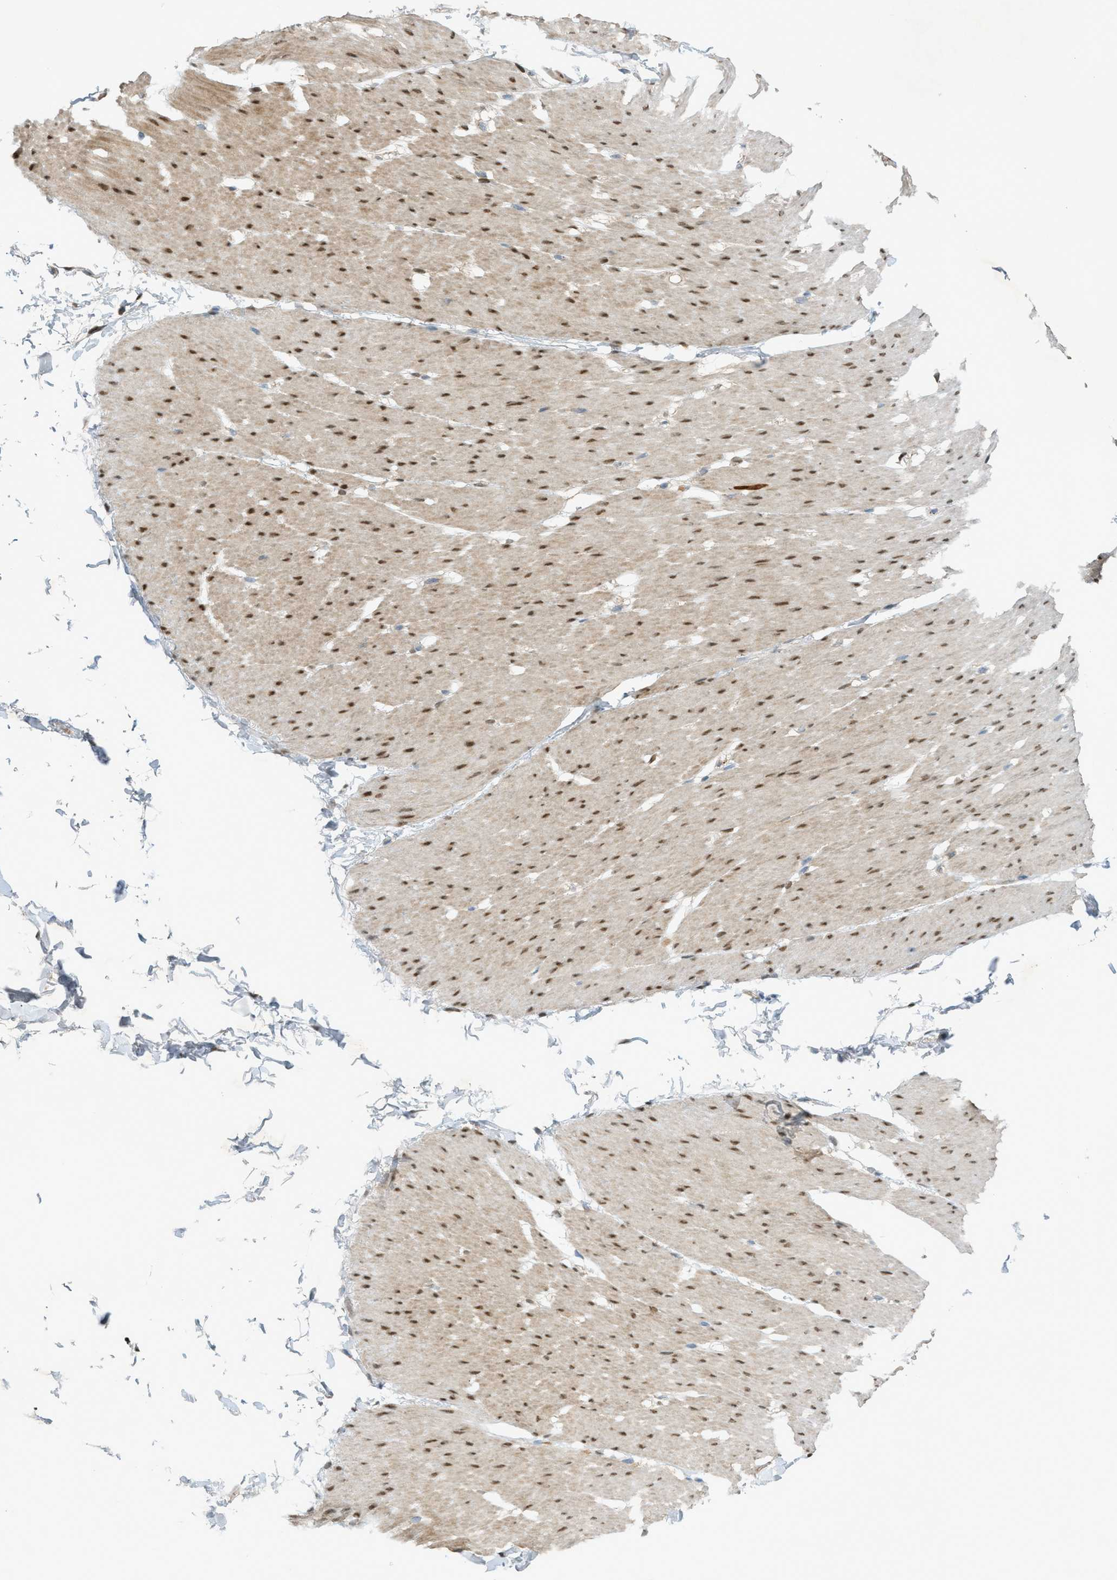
{"staining": {"intensity": "moderate", "quantity": ">75%", "location": "cytoplasmic/membranous,nuclear"}, "tissue": "smooth muscle", "cell_type": "Smooth muscle cells", "image_type": "normal", "snomed": [{"axis": "morphology", "description": "Normal tissue, NOS"}, {"axis": "topography", "description": "Smooth muscle"}, {"axis": "topography", "description": "Colon"}], "caption": "Immunohistochemistry image of unremarkable smooth muscle stained for a protein (brown), which demonstrates medium levels of moderate cytoplasmic/membranous,nuclear positivity in about >75% of smooth muscle cells.", "gene": "DYRK1A", "patient": {"sex": "male", "age": 67}}